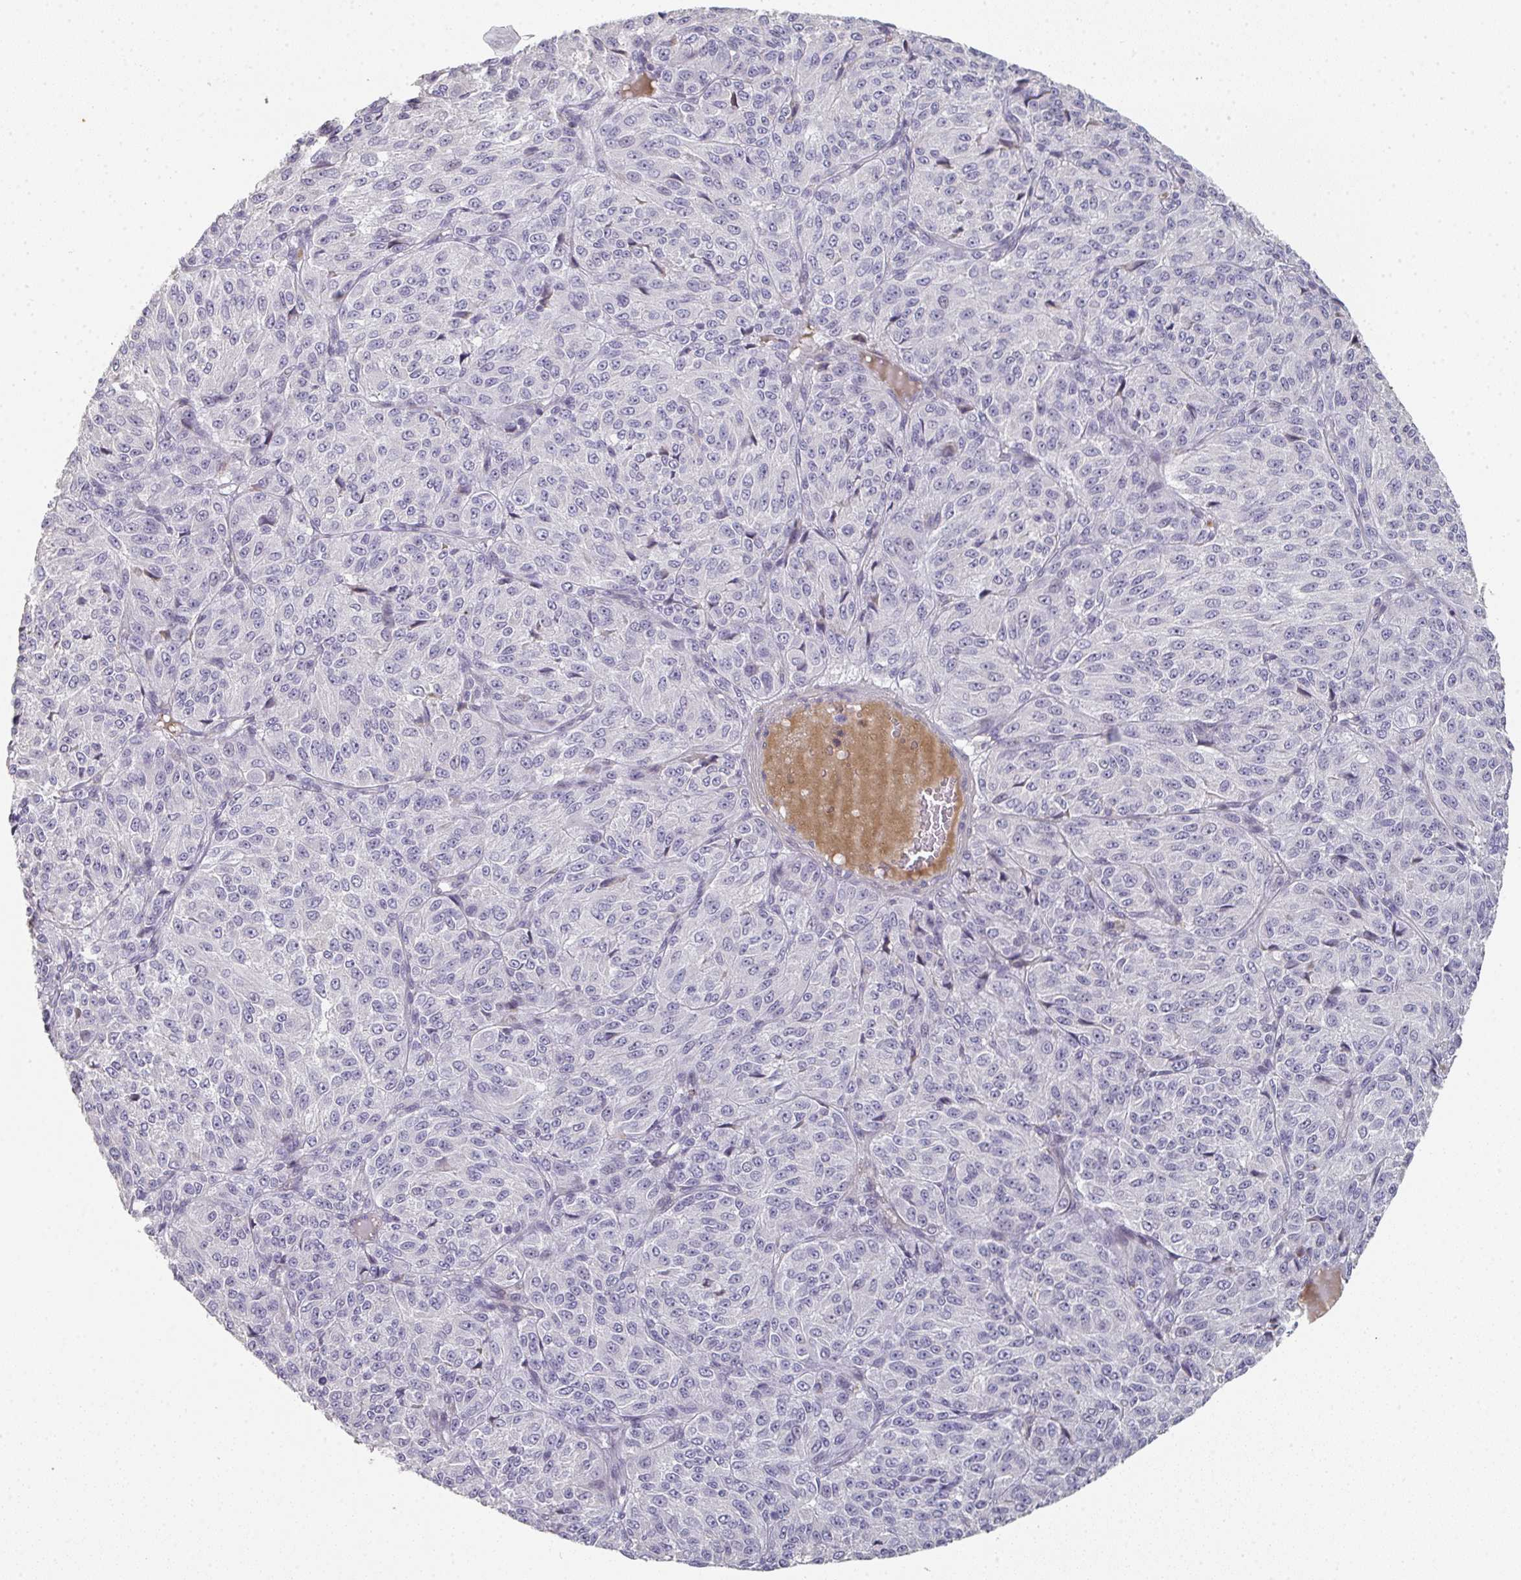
{"staining": {"intensity": "negative", "quantity": "none", "location": "none"}, "tissue": "melanoma", "cell_type": "Tumor cells", "image_type": "cancer", "snomed": [{"axis": "morphology", "description": "Malignant melanoma, Metastatic site"}, {"axis": "topography", "description": "Brain"}], "caption": "Image shows no significant protein expression in tumor cells of malignant melanoma (metastatic site). Brightfield microscopy of immunohistochemistry stained with DAB (brown) and hematoxylin (blue), captured at high magnification.", "gene": "A1CF", "patient": {"sex": "female", "age": 56}}